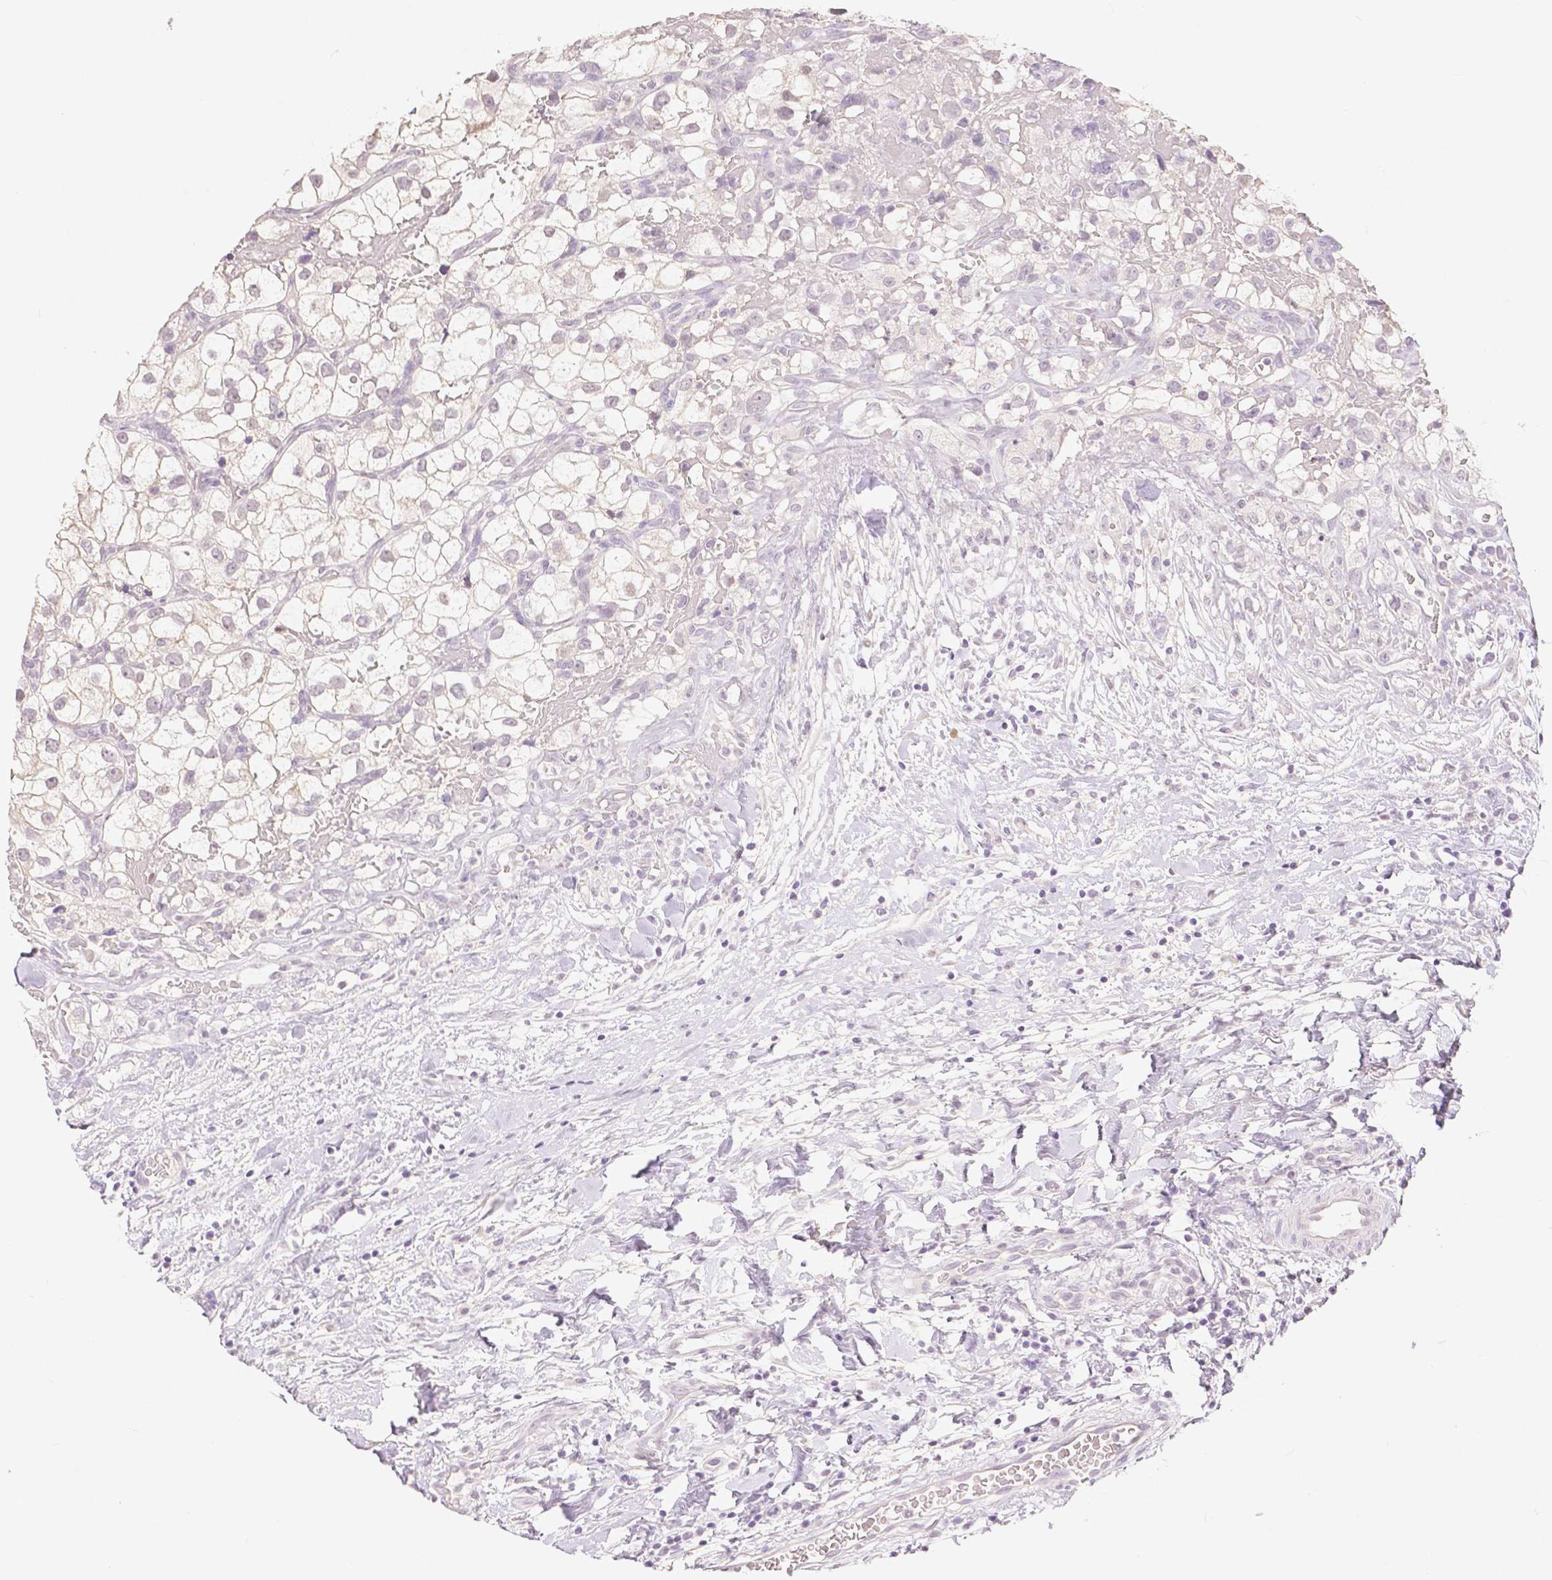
{"staining": {"intensity": "negative", "quantity": "none", "location": "none"}, "tissue": "renal cancer", "cell_type": "Tumor cells", "image_type": "cancer", "snomed": [{"axis": "morphology", "description": "Adenocarcinoma, NOS"}, {"axis": "topography", "description": "Kidney"}], "caption": "An IHC histopathology image of adenocarcinoma (renal) is shown. There is no staining in tumor cells of adenocarcinoma (renal).", "gene": "OCLN", "patient": {"sex": "male", "age": 59}}